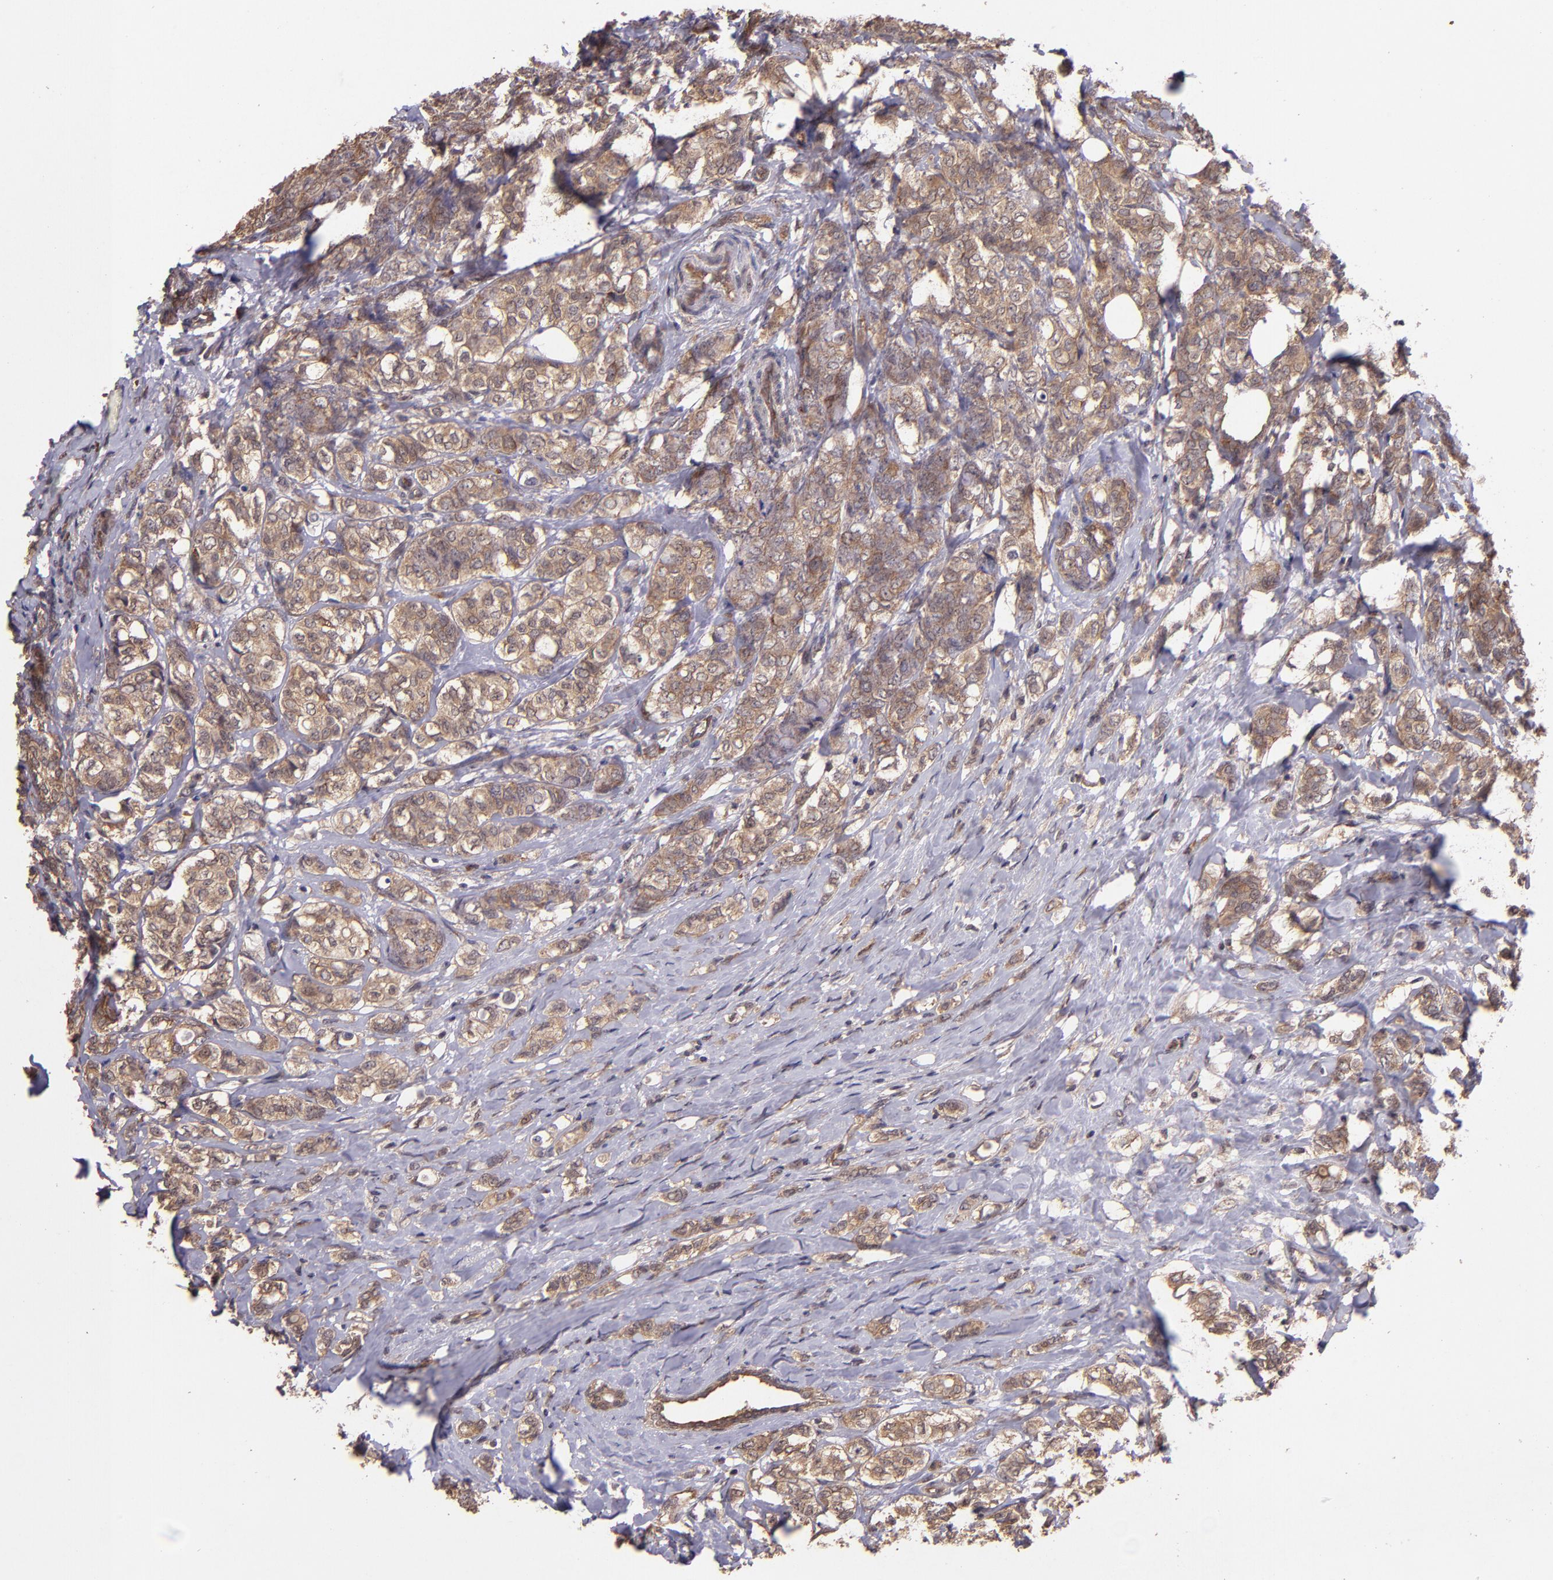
{"staining": {"intensity": "strong", "quantity": ">75%", "location": "cytoplasmic/membranous"}, "tissue": "breast cancer", "cell_type": "Tumor cells", "image_type": "cancer", "snomed": [{"axis": "morphology", "description": "Lobular carcinoma"}, {"axis": "topography", "description": "Breast"}], "caption": "Breast cancer (lobular carcinoma) stained with a brown dye reveals strong cytoplasmic/membranous positive expression in about >75% of tumor cells.", "gene": "USP51", "patient": {"sex": "female", "age": 60}}